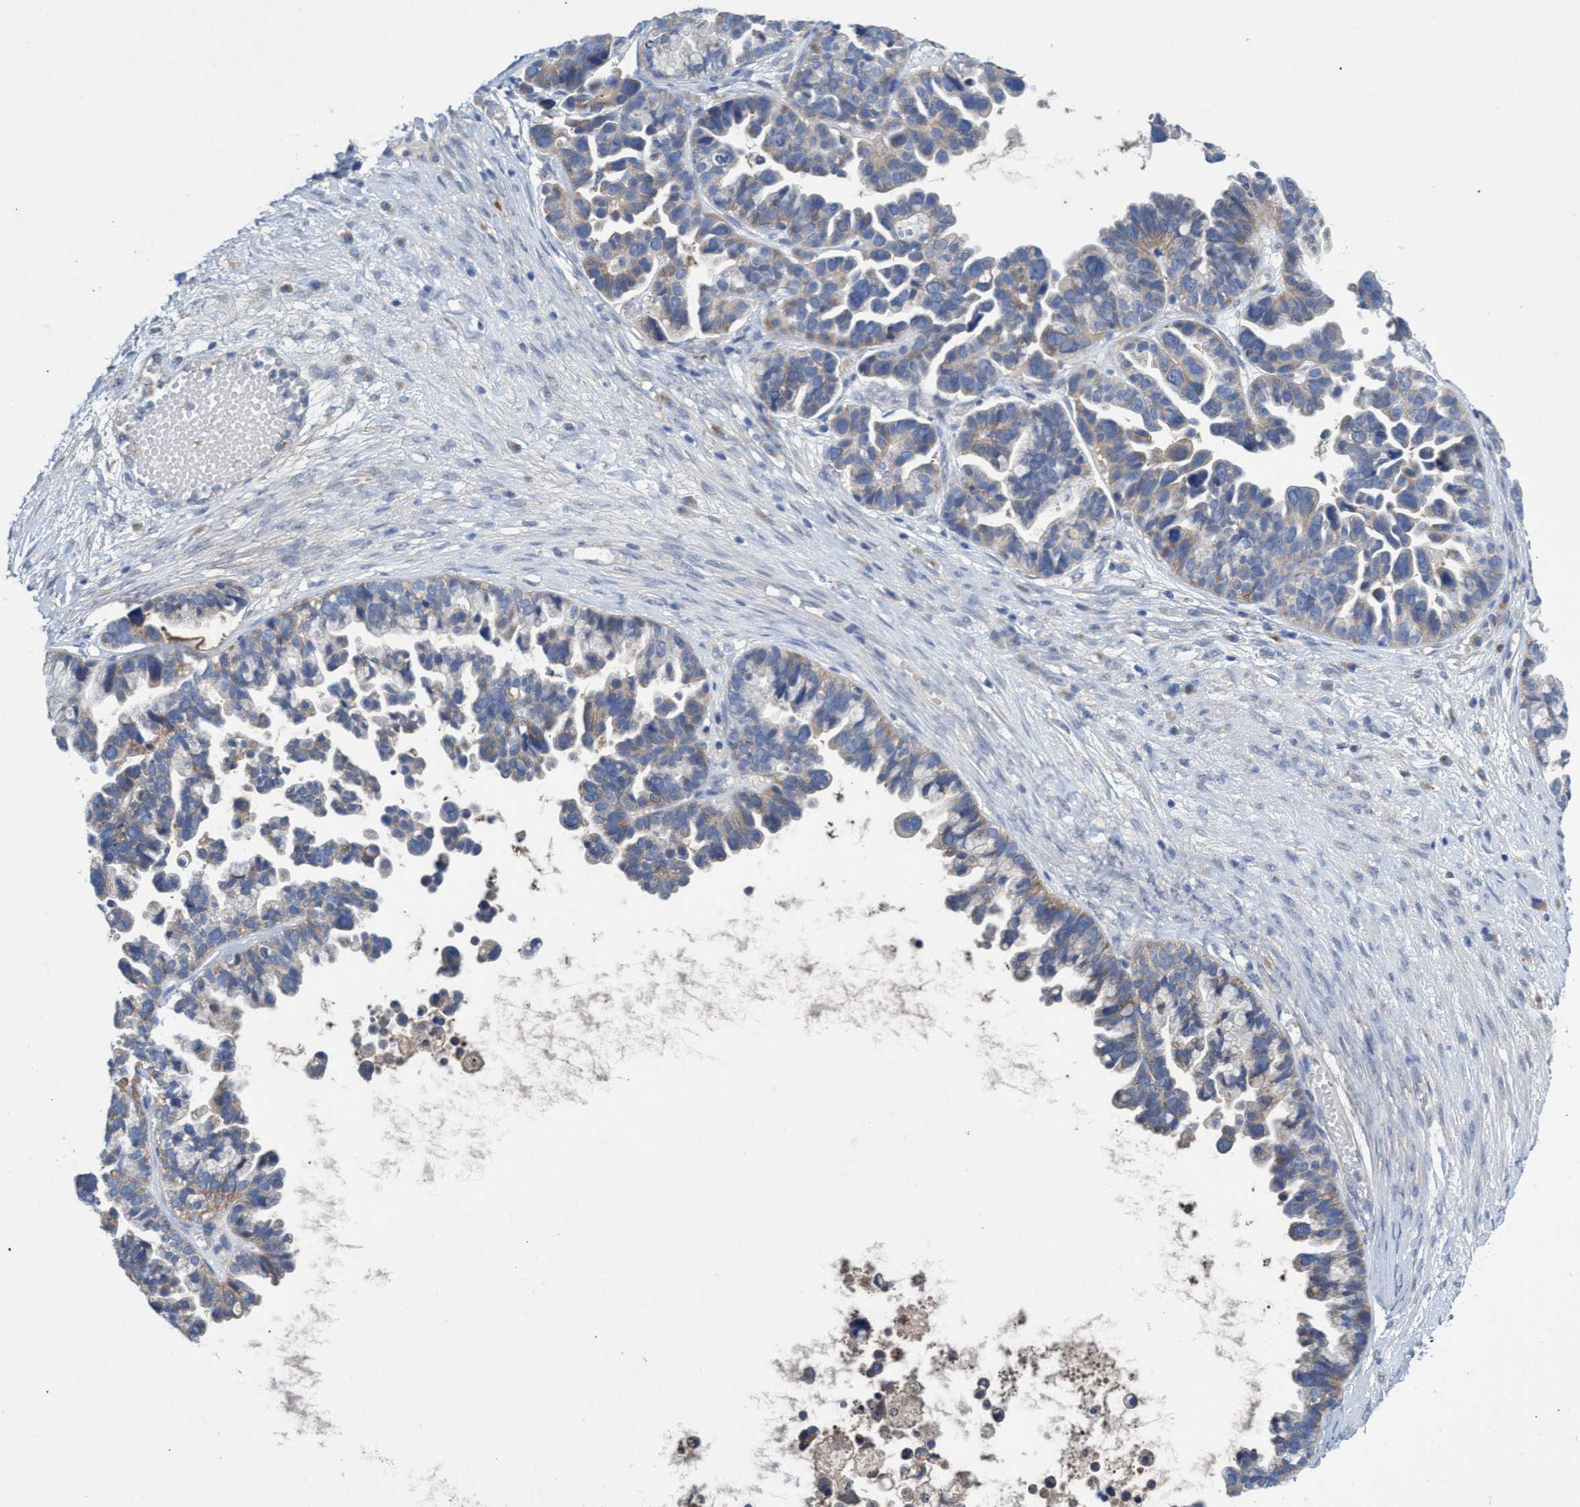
{"staining": {"intensity": "weak", "quantity": "<25%", "location": "cytoplasmic/membranous"}, "tissue": "ovarian cancer", "cell_type": "Tumor cells", "image_type": "cancer", "snomed": [{"axis": "morphology", "description": "Cystadenocarcinoma, serous, NOS"}, {"axis": "topography", "description": "Ovary"}], "caption": "This image is of ovarian cancer stained with immunohistochemistry to label a protein in brown with the nuclei are counter-stained blue. There is no positivity in tumor cells.", "gene": "SVEP1", "patient": {"sex": "female", "age": 56}}